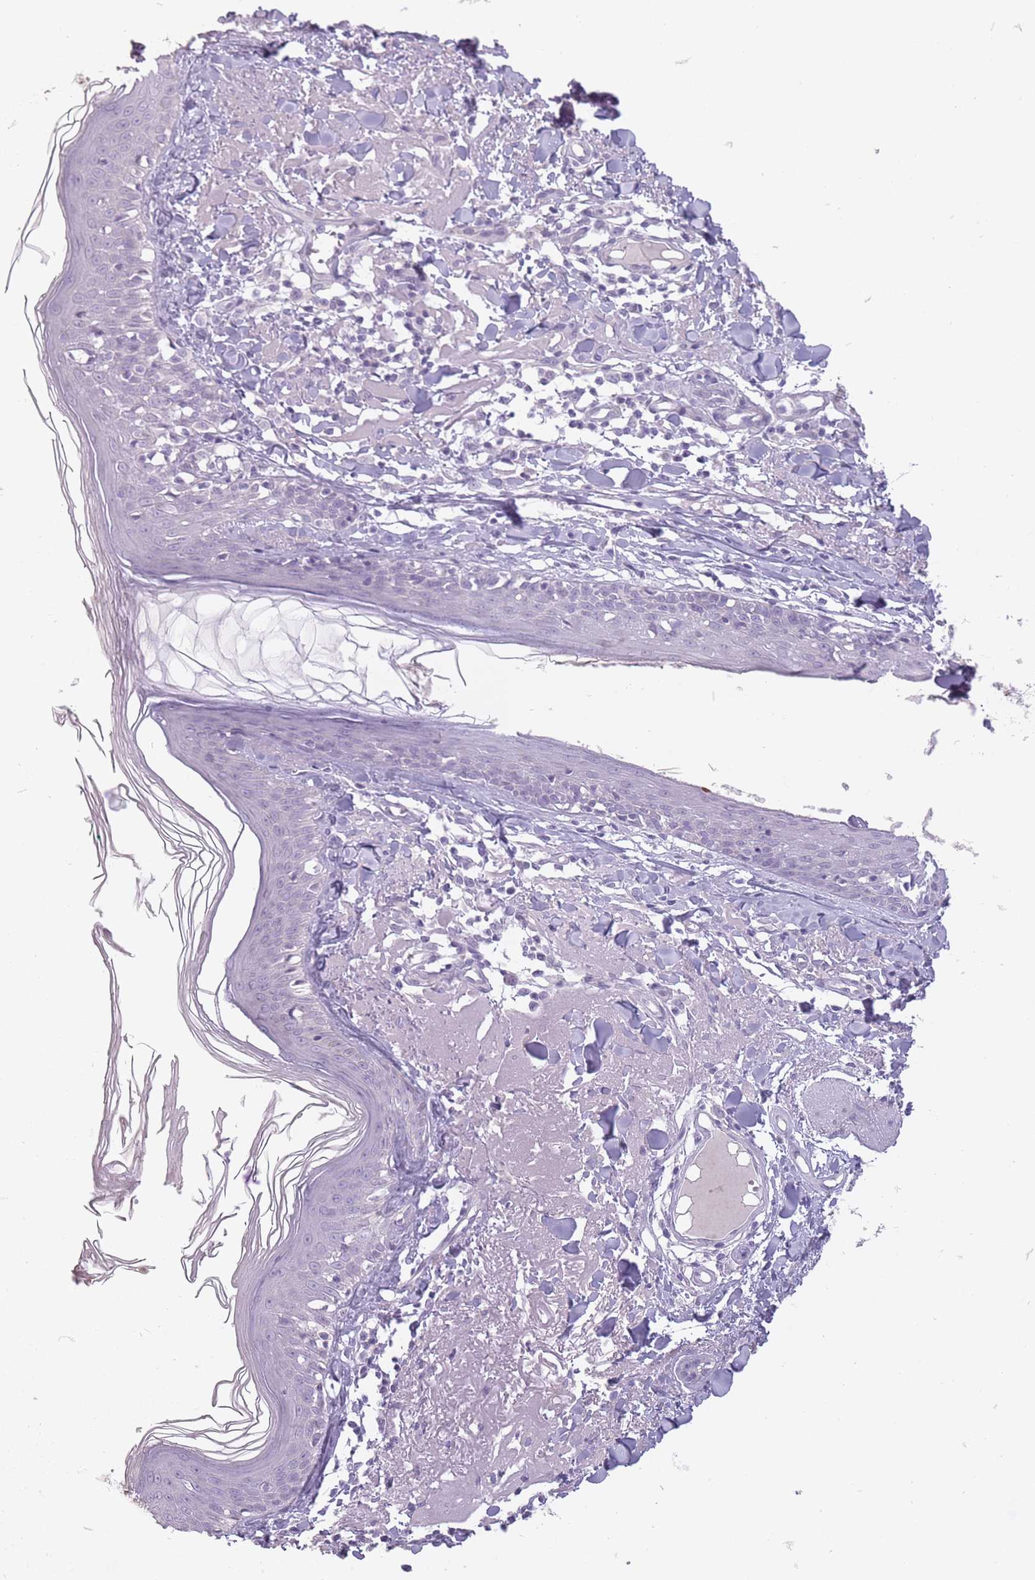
{"staining": {"intensity": "negative", "quantity": "none", "location": "none"}, "tissue": "skin", "cell_type": "Fibroblasts", "image_type": "normal", "snomed": [{"axis": "morphology", "description": "Normal tissue, NOS"}, {"axis": "morphology", "description": "Malignant melanoma, NOS"}, {"axis": "topography", "description": "Skin"}], "caption": "A micrograph of skin stained for a protein reveals no brown staining in fibroblasts.", "gene": "FAM43B", "patient": {"sex": "male", "age": 80}}